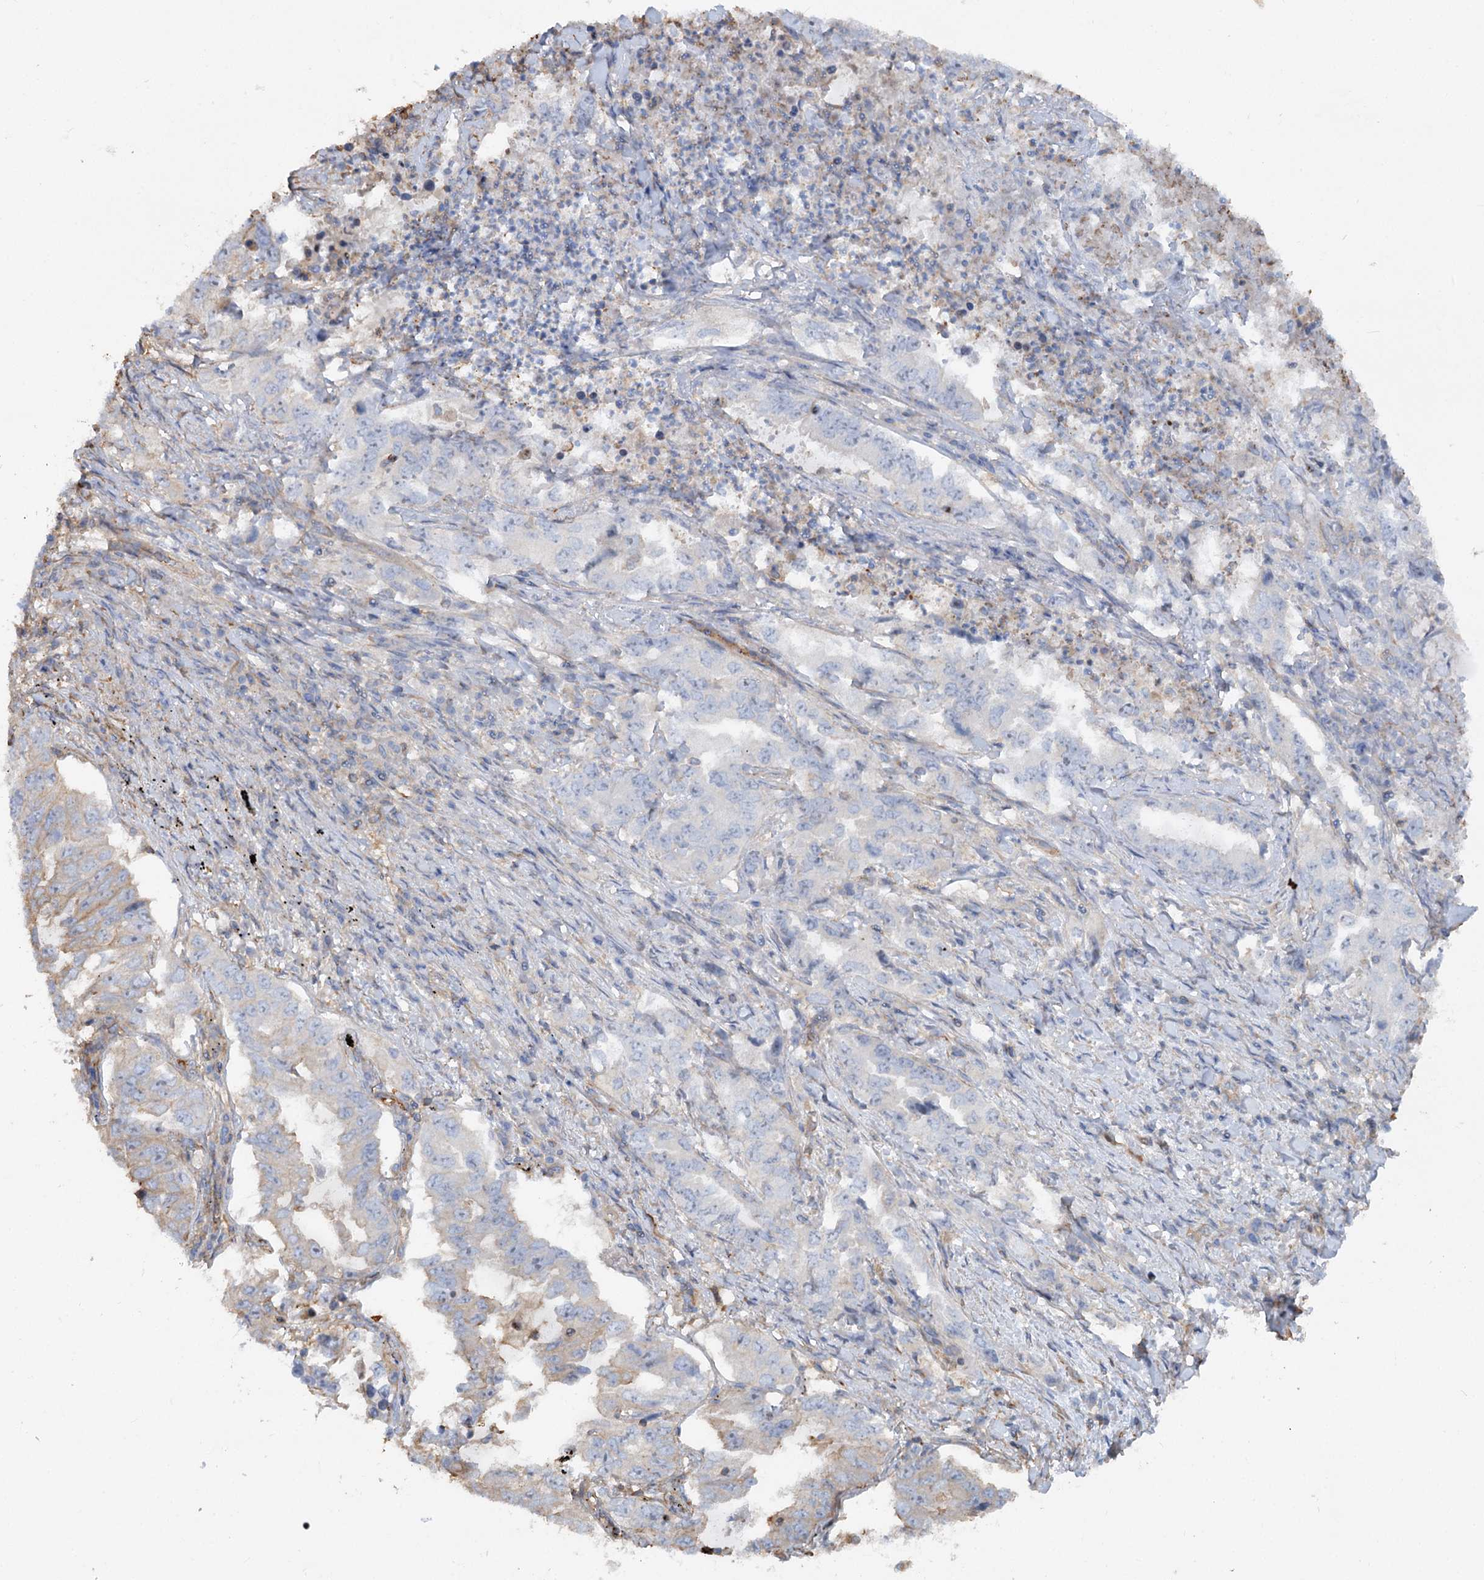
{"staining": {"intensity": "negative", "quantity": "none", "location": "none"}, "tissue": "lung cancer", "cell_type": "Tumor cells", "image_type": "cancer", "snomed": [{"axis": "morphology", "description": "Adenocarcinoma, NOS"}, {"axis": "topography", "description": "Lung"}], "caption": "Micrograph shows no significant protein staining in tumor cells of lung adenocarcinoma.", "gene": "WDR36", "patient": {"sex": "female", "age": 51}}